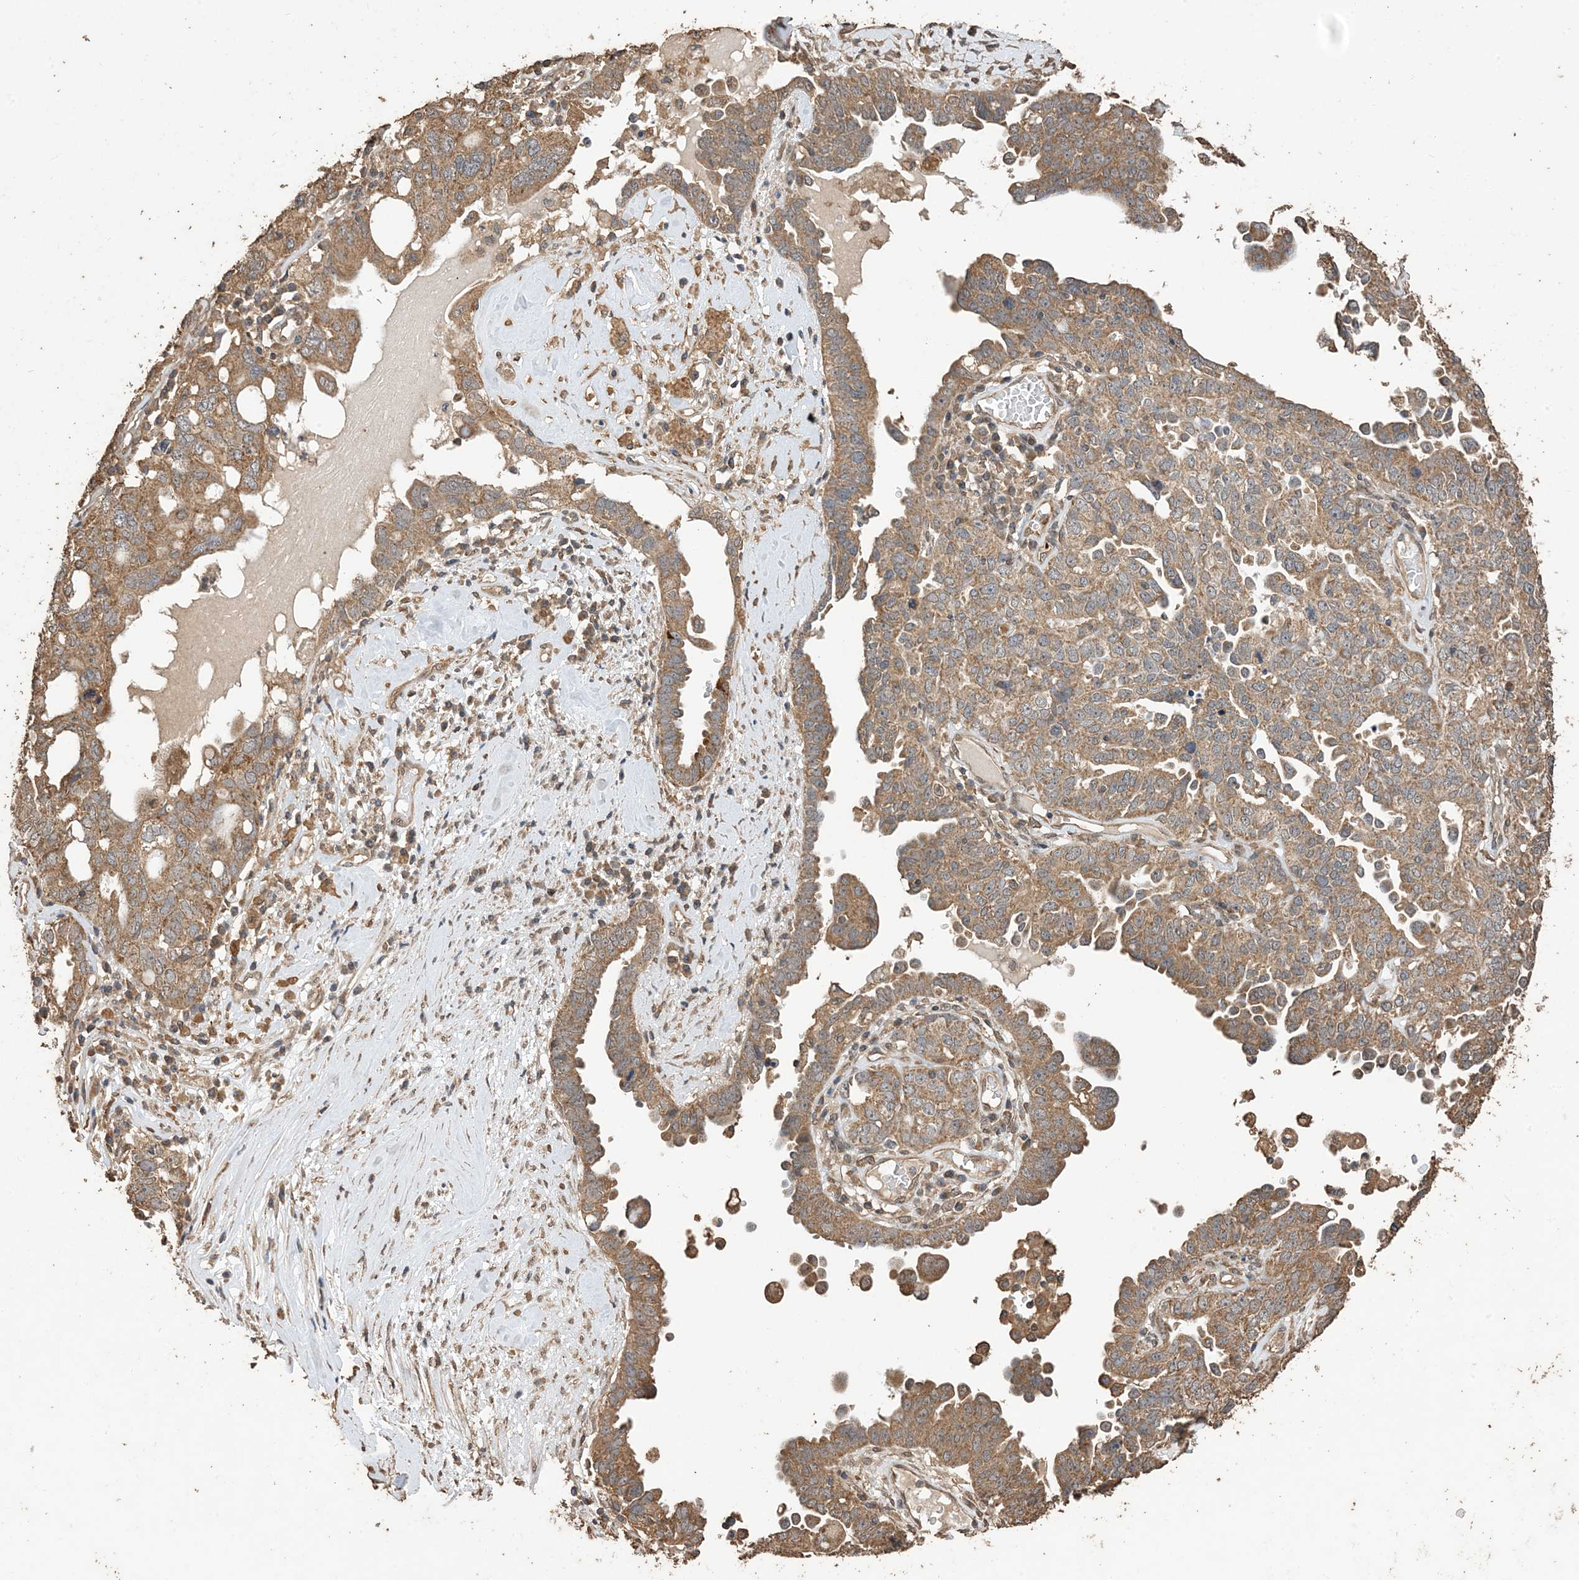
{"staining": {"intensity": "moderate", "quantity": ">75%", "location": "cytoplasmic/membranous"}, "tissue": "ovarian cancer", "cell_type": "Tumor cells", "image_type": "cancer", "snomed": [{"axis": "morphology", "description": "Carcinoma, endometroid"}, {"axis": "topography", "description": "Ovary"}], "caption": "IHC of human endometroid carcinoma (ovarian) reveals medium levels of moderate cytoplasmic/membranous positivity in about >75% of tumor cells.", "gene": "ZKSCAN5", "patient": {"sex": "female", "age": 62}}